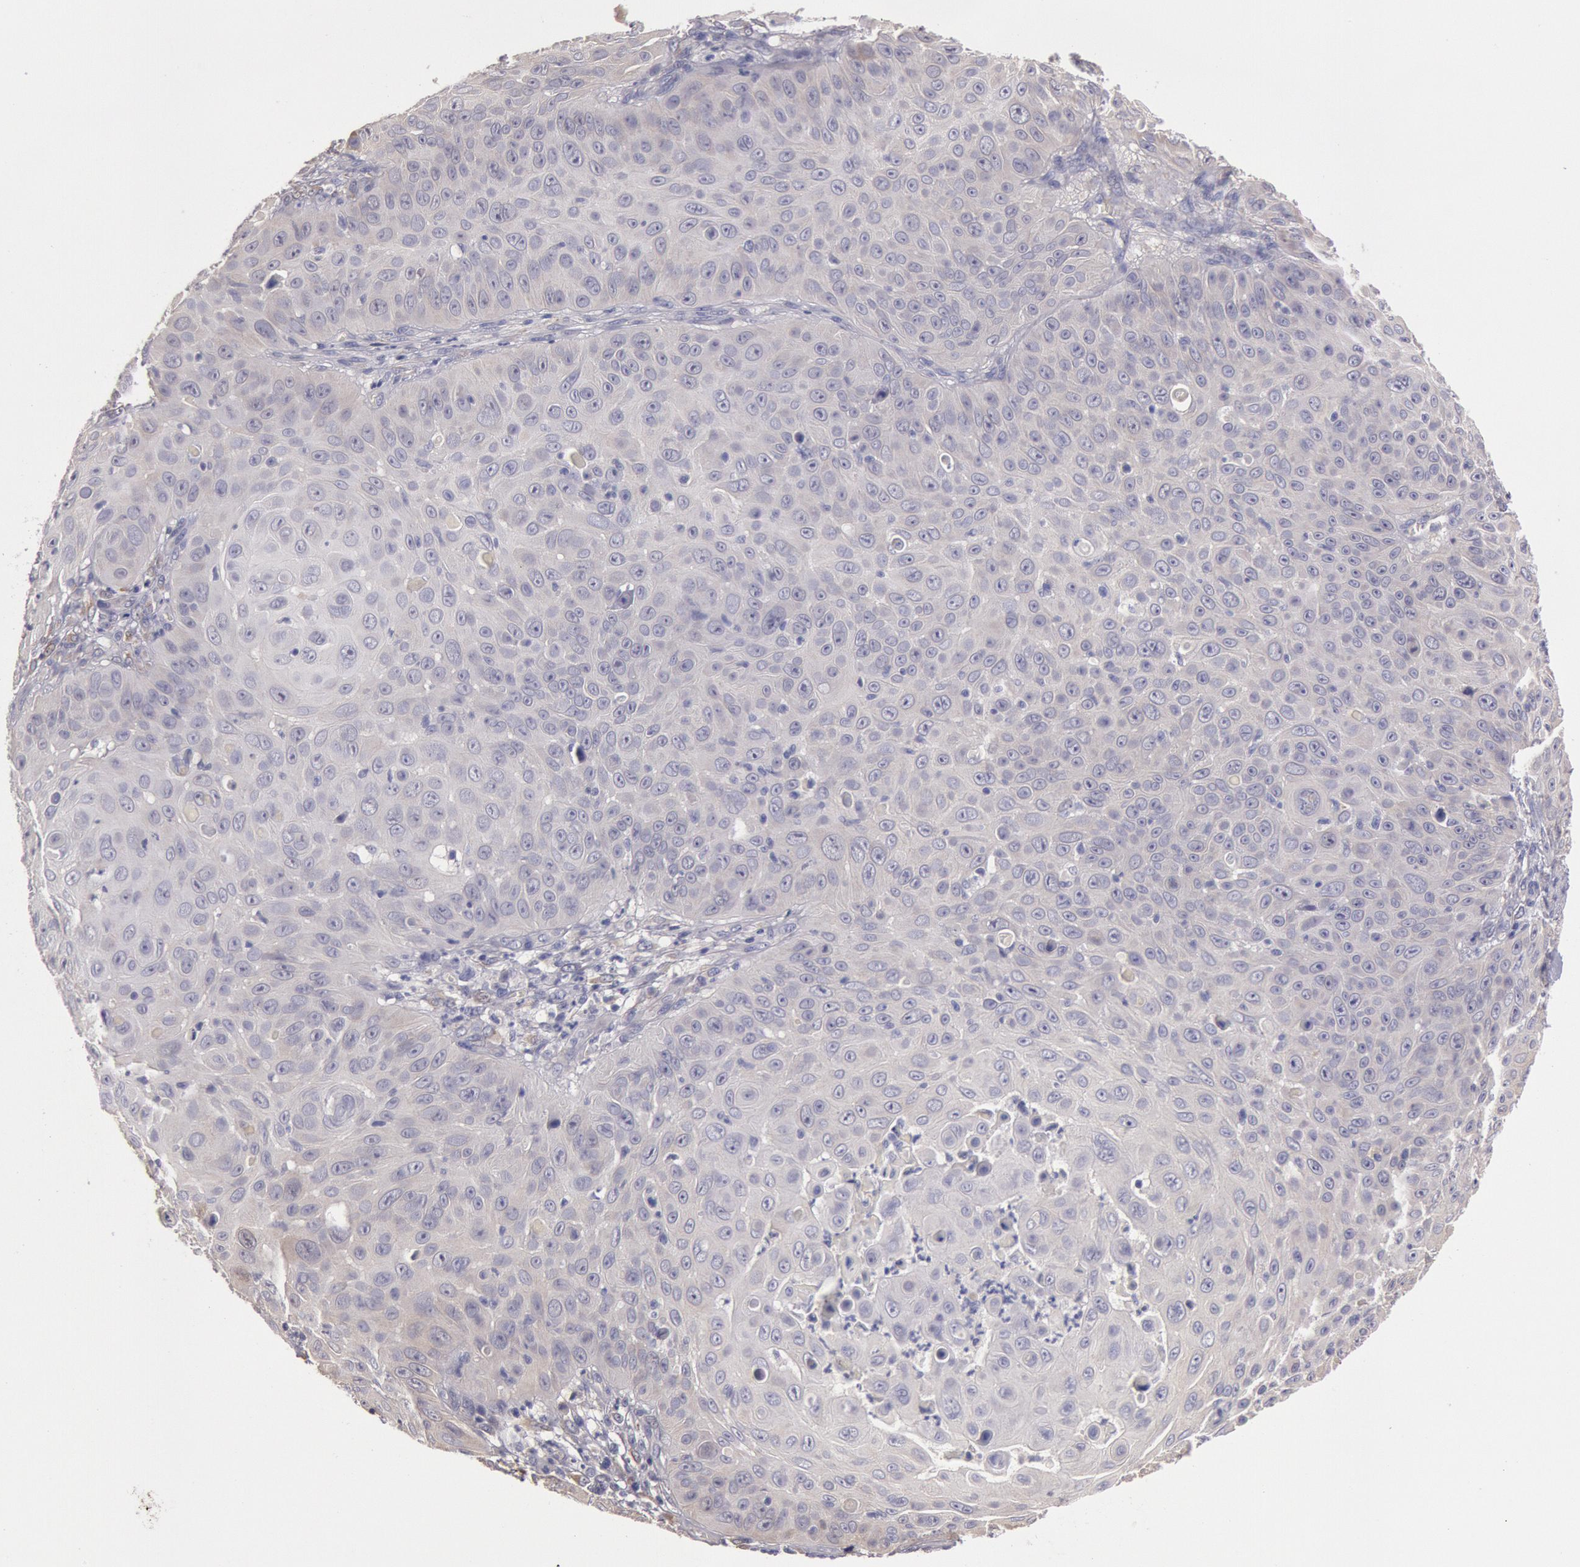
{"staining": {"intensity": "negative", "quantity": "none", "location": "none"}, "tissue": "skin cancer", "cell_type": "Tumor cells", "image_type": "cancer", "snomed": [{"axis": "morphology", "description": "Squamous cell carcinoma, NOS"}, {"axis": "topography", "description": "Skin"}], "caption": "IHC image of neoplastic tissue: human skin squamous cell carcinoma stained with DAB exhibits no significant protein positivity in tumor cells. (DAB (3,3'-diaminobenzidine) immunohistochemistry visualized using brightfield microscopy, high magnification).", "gene": "C1R", "patient": {"sex": "male", "age": 82}}